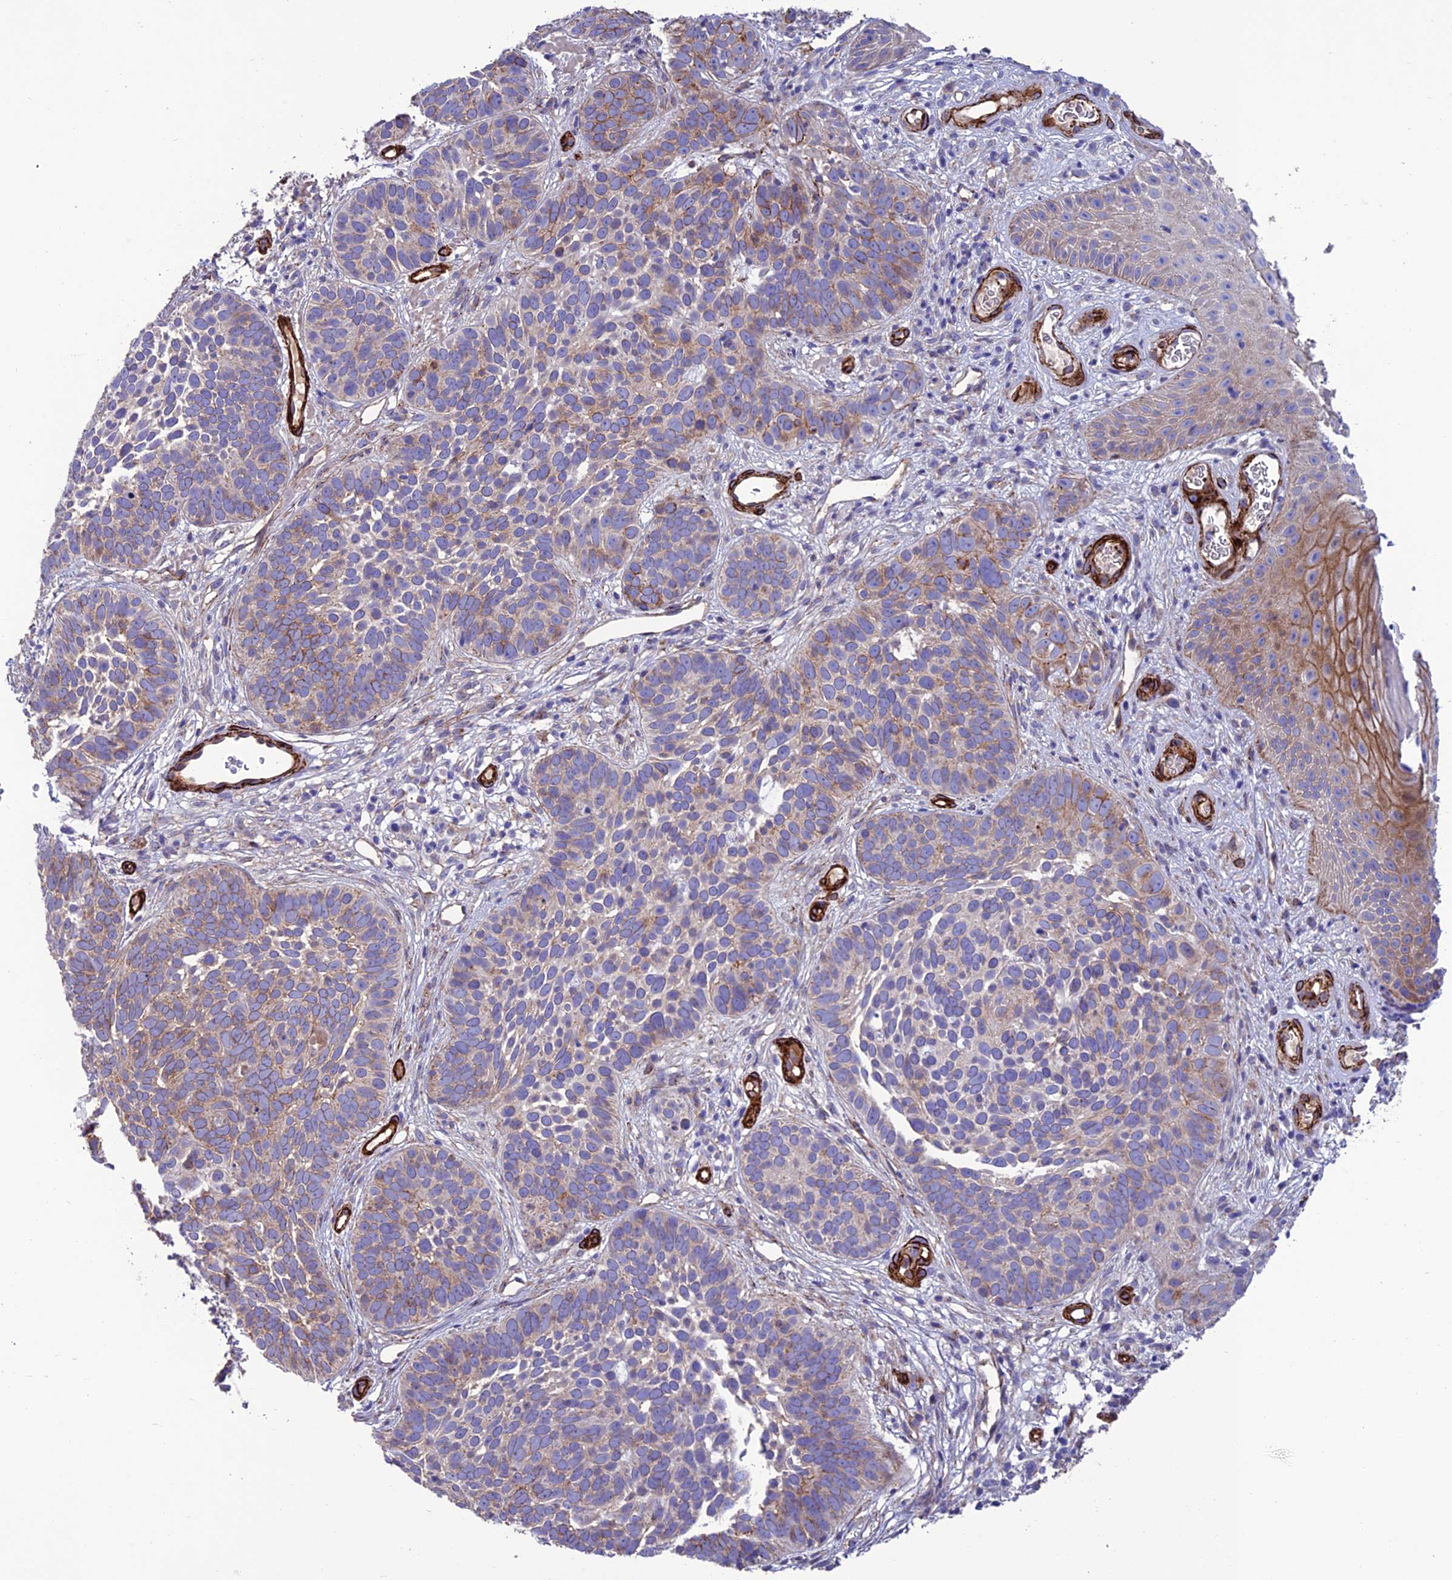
{"staining": {"intensity": "weak", "quantity": "25%-75%", "location": "cytoplasmic/membranous"}, "tissue": "skin cancer", "cell_type": "Tumor cells", "image_type": "cancer", "snomed": [{"axis": "morphology", "description": "Basal cell carcinoma"}, {"axis": "topography", "description": "Skin"}], "caption": "Protein staining by immunohistochemistry demonstrates weak cytoplasmic/membranous expression in about 25%-75% of tumor cells in skin cancer (basal cell carcinoma). The protein of interest is stained brown, and the nuclei are stained in blue (DAB (3,3'-diaminobenzidine) IHC with brightfield microscopy, high magnification).", "gene": "REX1BD", "patient": {"sex": "male", "age": 89}}